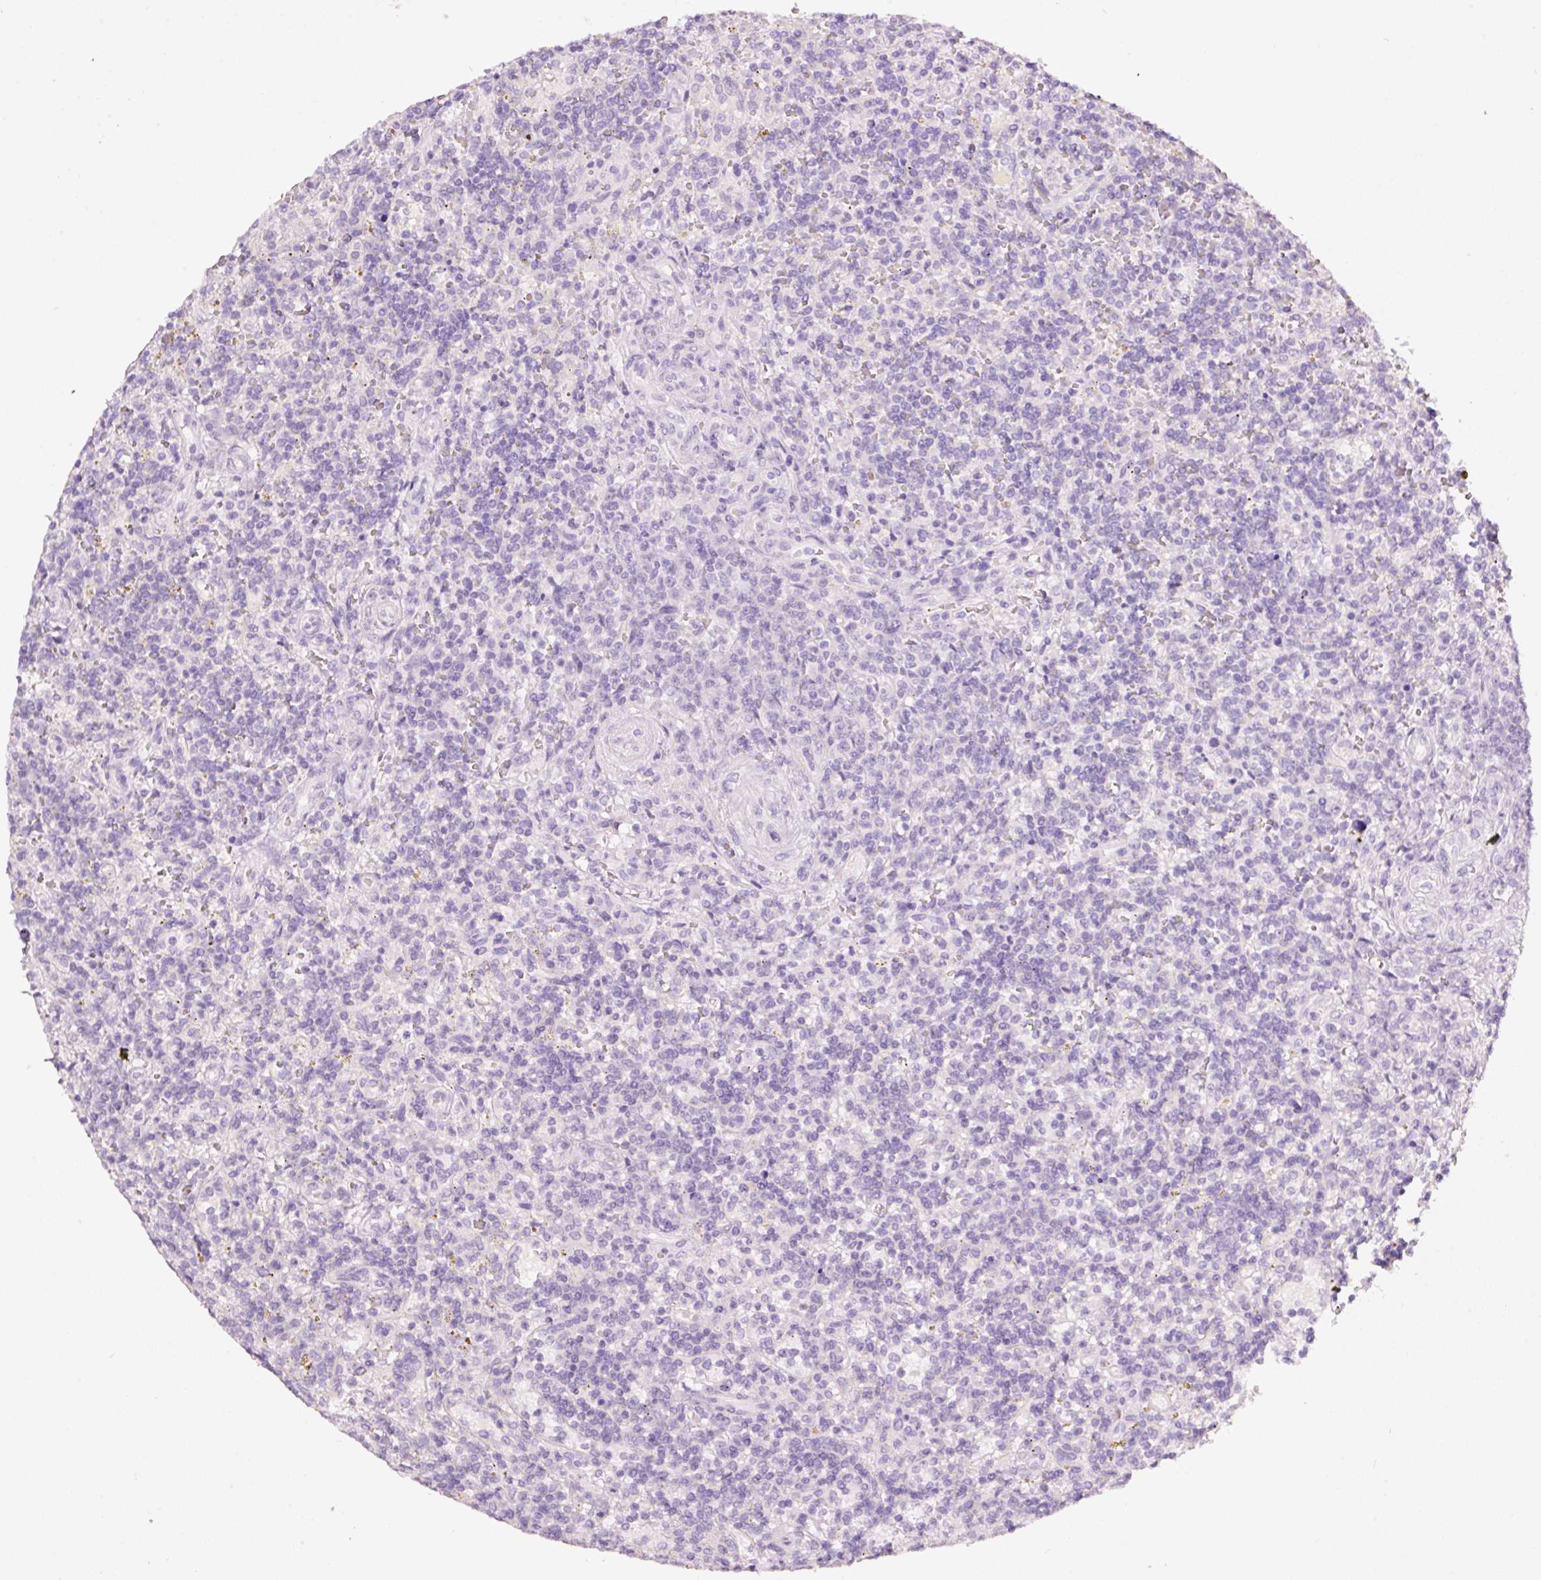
{"staining": {"intensity": "negative", "quantity": "none", "location": "none"}, "tissue": "lymphoma", "cell_type": "Tumor cells", "image_type": "cancer", "snomed": [{"axis": "morphology", "description": "Malignant lymphoma, non-Hodgkin's type, Low grade"}, {"axis": "topography", "description": "Spleen"}], "caption": "The histopathology image displays no staining of tumor cells in lymphoma.", "gene": "GCG", "patient": {"sex": "male", "age": 67}}